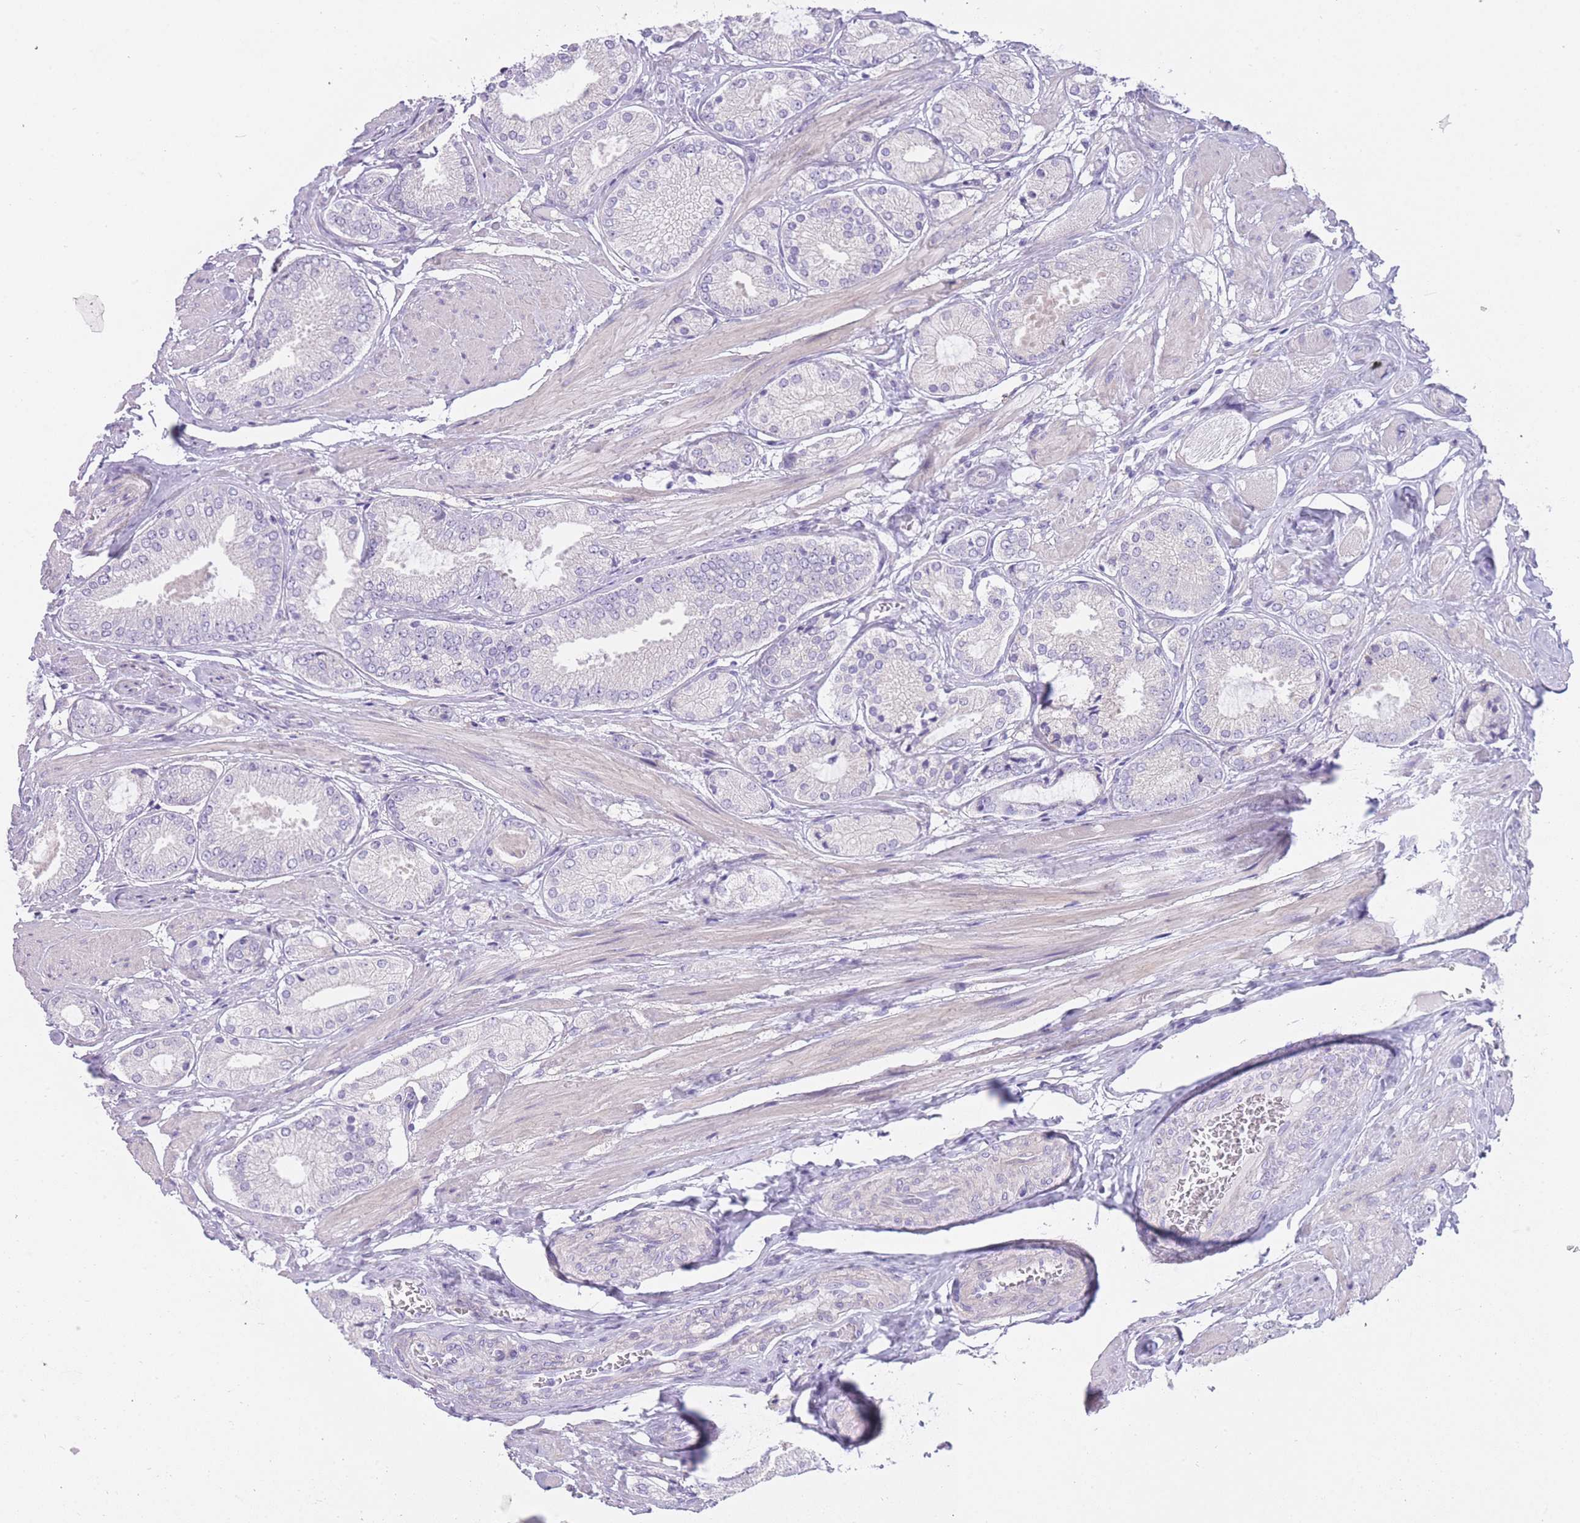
{"staining": {"intensity": "negative", "quantity": "none", "location": "none"}, "tissue": "prostate cancer", "cell_type": "Tumor cells", "image_type": "cancer", "snomed": [{"axis": "morphology", "description": "Adenocarcinoma, High grade"}, {"axis": "topography", "description": "Prostate and seminal vesicle, NOS"}], "caption": "Prostate cancer (adenocarcinoma (high-grade)) was stained to show a protein in brown. There is no significant positivity in tumor cells.", "gene": "IMPG1", "patient": {"sex": "male", "age": 64}}